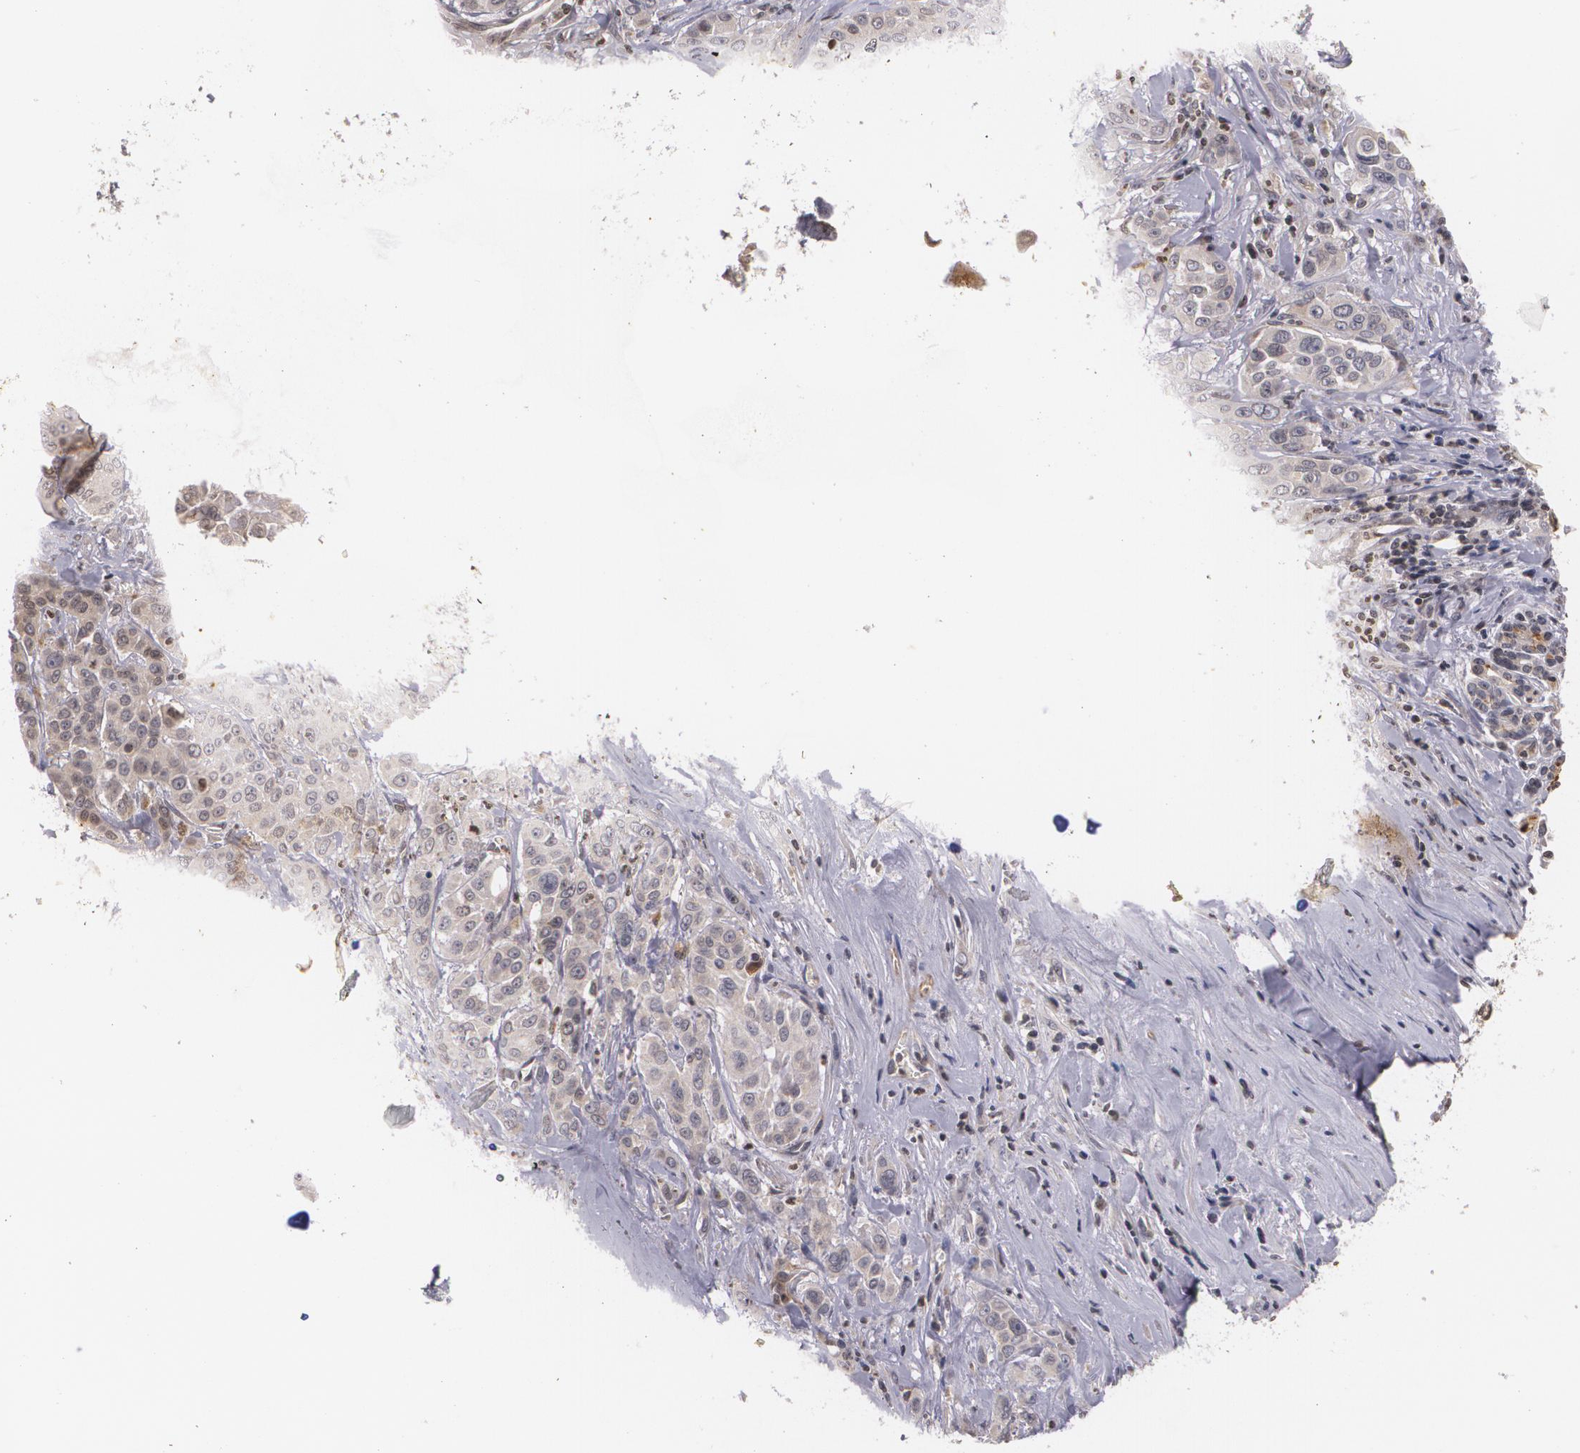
{"staining": {"intensity": "weak", "quantity": "25%-75%", "location": "cytoplasmic/membranous"}, "tissue": "pancreatic cancer", "cell_type": "Tumor cells", "image_type": "cancer", "snomed": [{"axis": "morphology", "description": "Adenocarcinoma, NOS"}, {"axis": "topography", "description": "Pancreas"}], "caption": "Pancreatic adenocarcinoma stained with immunohistochemistry (IHC) demonstrates weak cytoplasmic/membranous positivity in approximately 25%-75% of tumor cells. (DAB IHC with brightfield microscopy, high magnification).", "gene": "VAV3", "patient": {"sex": "female", "age": 52}}